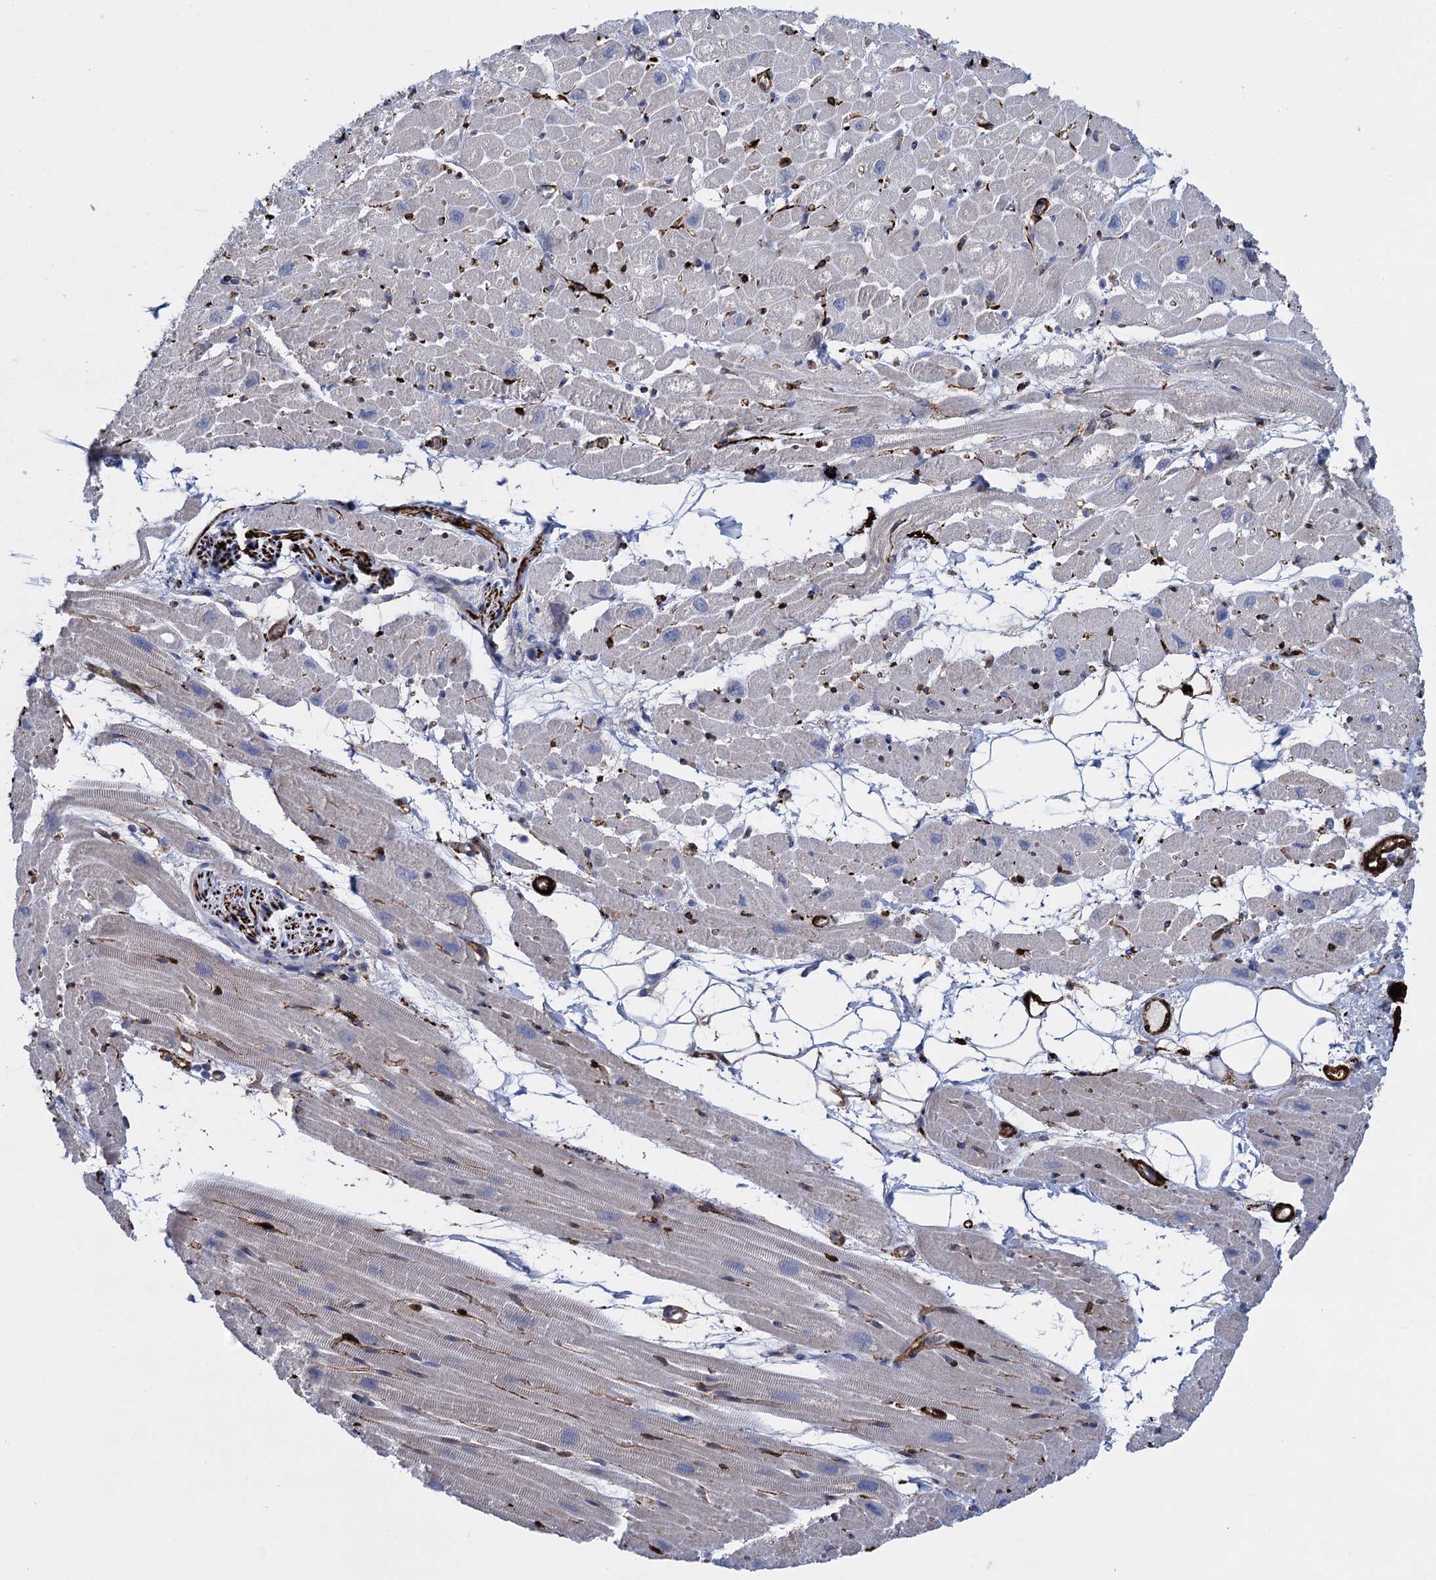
{"staining": {"intensity": "weak", "quantity": "<25%", "location": "cytoplasmic/membranous"}, "tissue": "heart muscle", "cell_type": "Cardiomyocytes", "image_type": "normal", "snomed": [{"axis": "morphology", "description": "Normal tissue, NOS"}, {"axis": "topography", "description": "Heart"}], "caption": "IHC of unremarkable heart muscle shows no staining in cardiomyocytes.", "gene": "SNCG", "patient": {"sex": "male", "age": 50}}